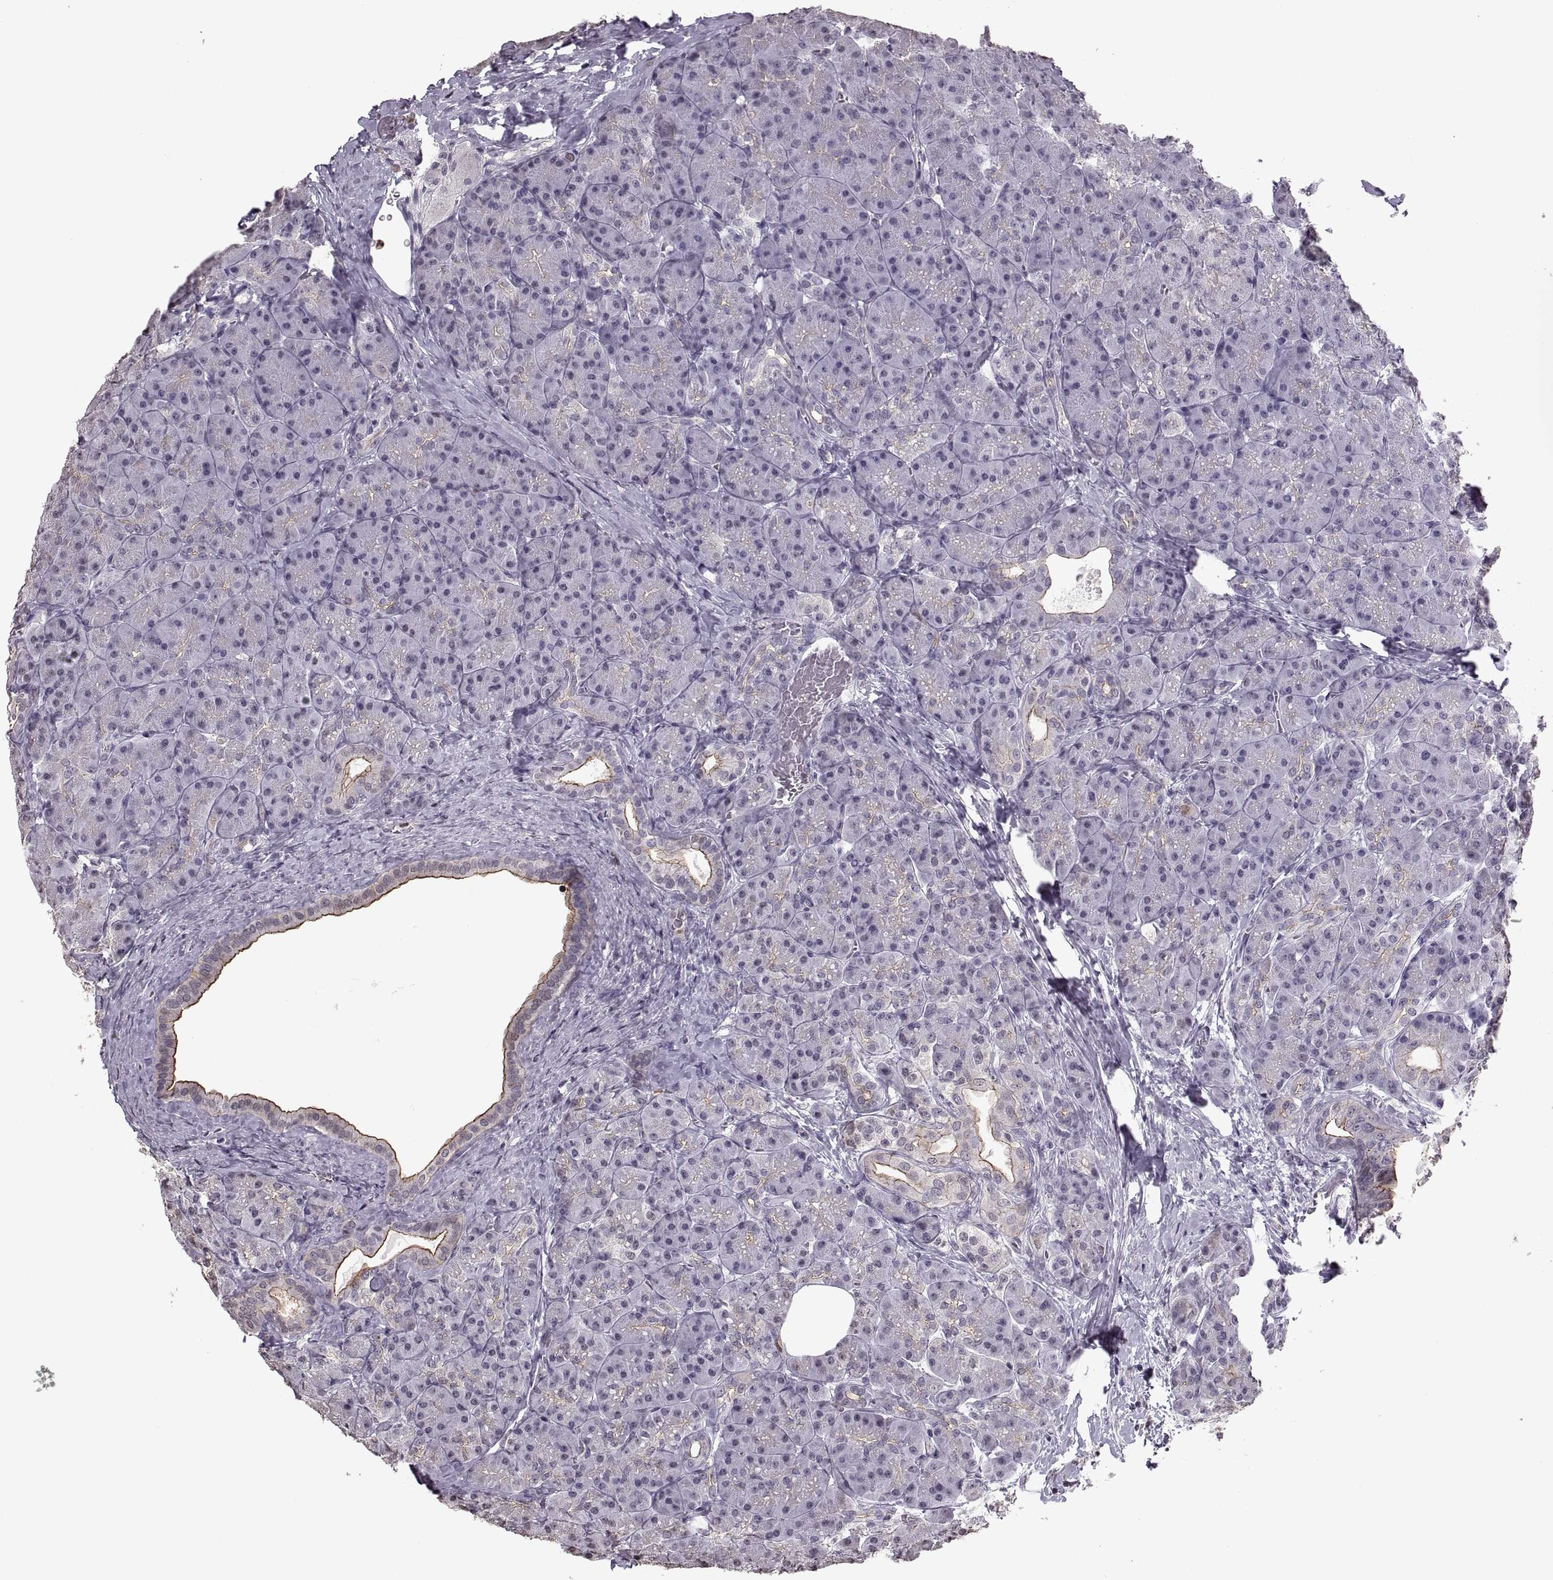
{"staining": {"intensity": "moderate", "quantity": "<25%", "location": "cytoplasmic/membranous"}, "tissue": "pancreas", "cell_type": "Exocrine glandular cells", "image_type": "normal", "snomed": [{"axis": "morphology", "description": "Normal tissue, NOS"}, {"axis": "topography", "description": "Pancreas"}], "caption": "Pancreas was stained to show a protein in brown. There is low levels of moderate cytoplasmic/membranous staining in about <25% of exocrine glandular cells. Immunohistochemistry stains the protein of interest in brown and the nuclei are stained blue.", "gene": "PALS1", "patient": {"sex": "male", "age": 57}}